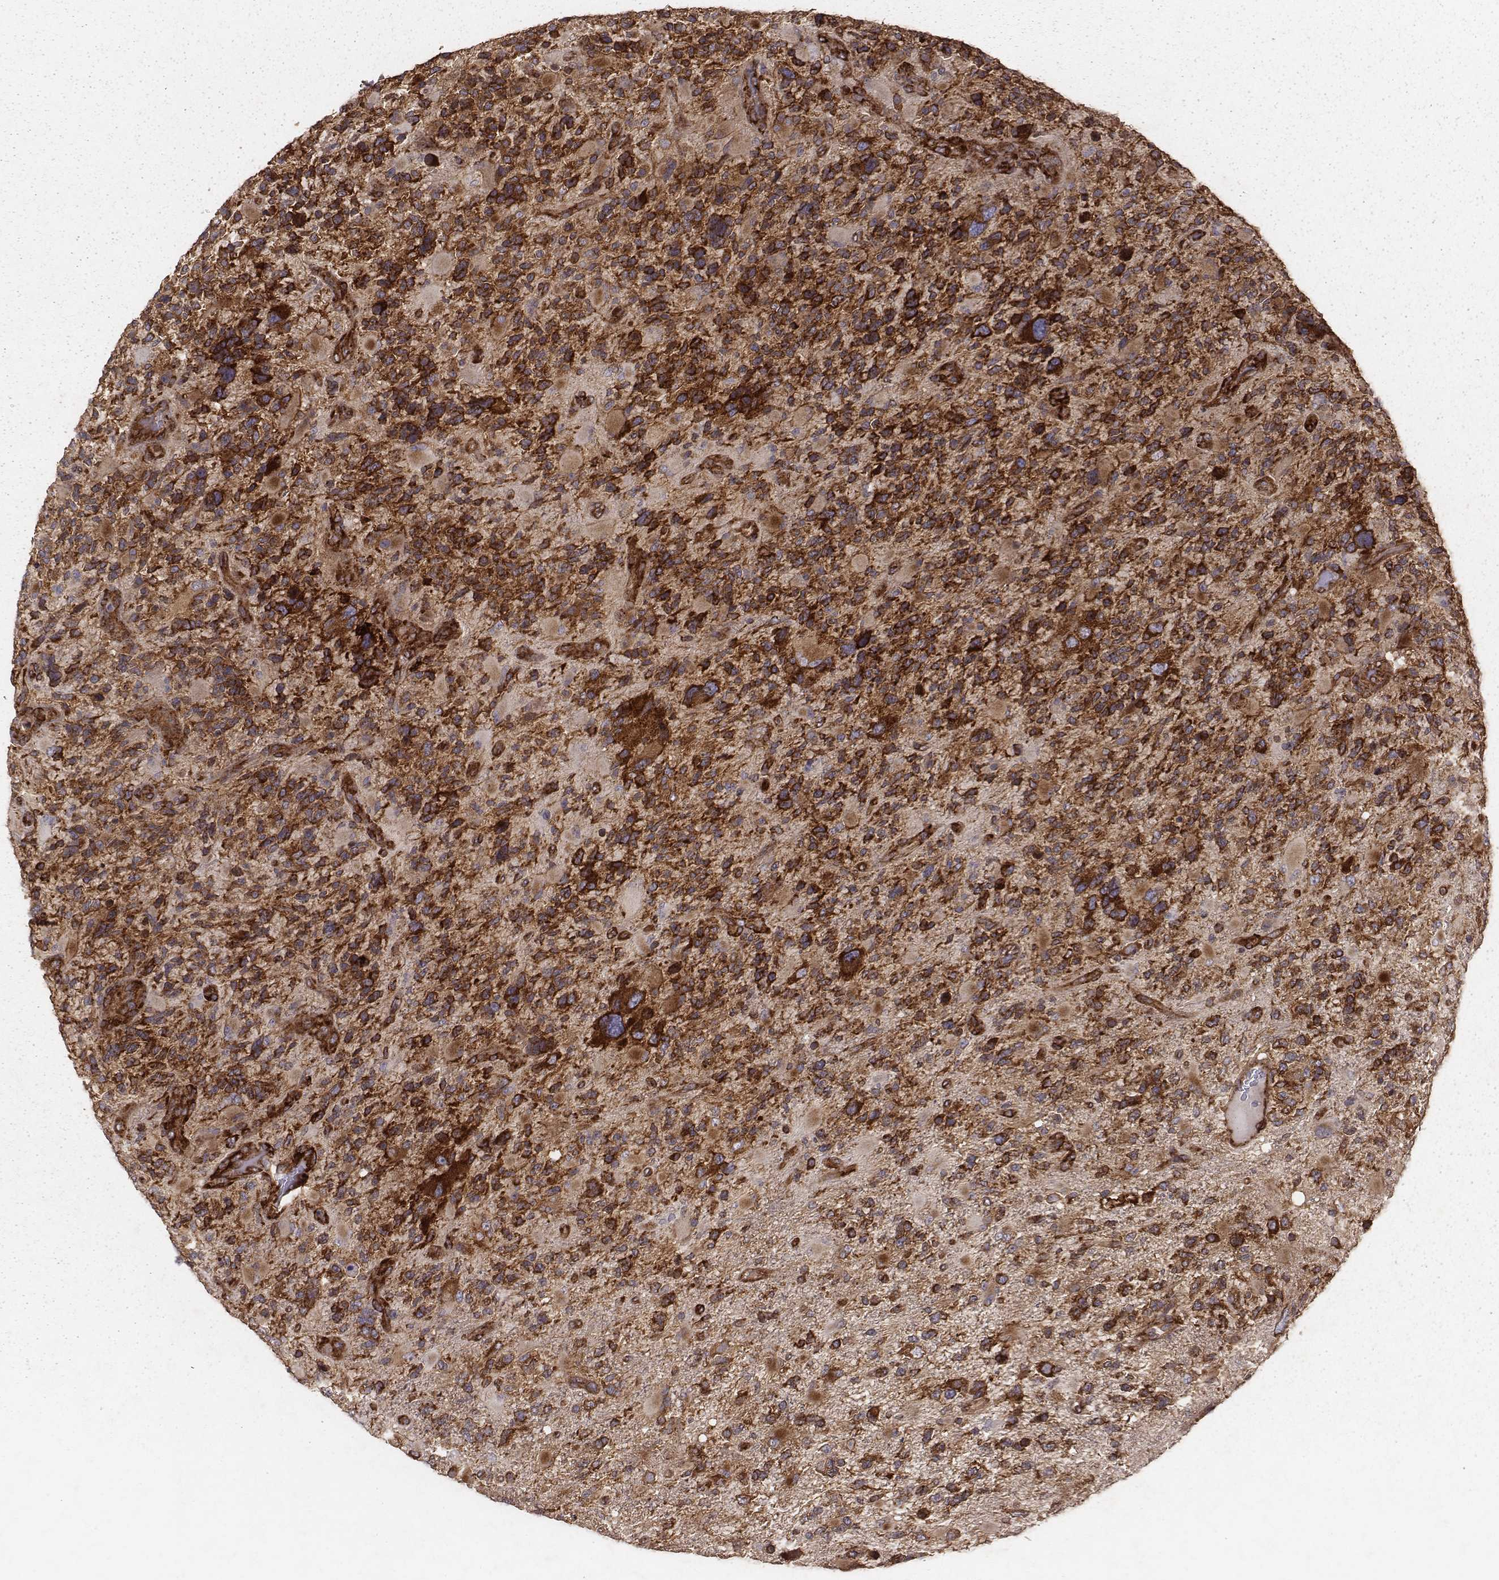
{"staining": {"intensity": "strong", "quantity": ">75%", "location": "cytoplasmic/membranous"}, "tissue": "glioma", "cell_type": "Tumor cells", "image_type": "cancer", "snomed": [{"axis": "morphology", "description": "Glioma, malignant, High grade"}, {"axis": "topography", "description": "Brain"}], "caption": "A brown stain labels strong cytoplasmic/membranous staining of a protein in human high-grade glioma (malignant) tumor cells.", "gene": "TXLNA", "patient": {"sex": "female", "age": 71}}